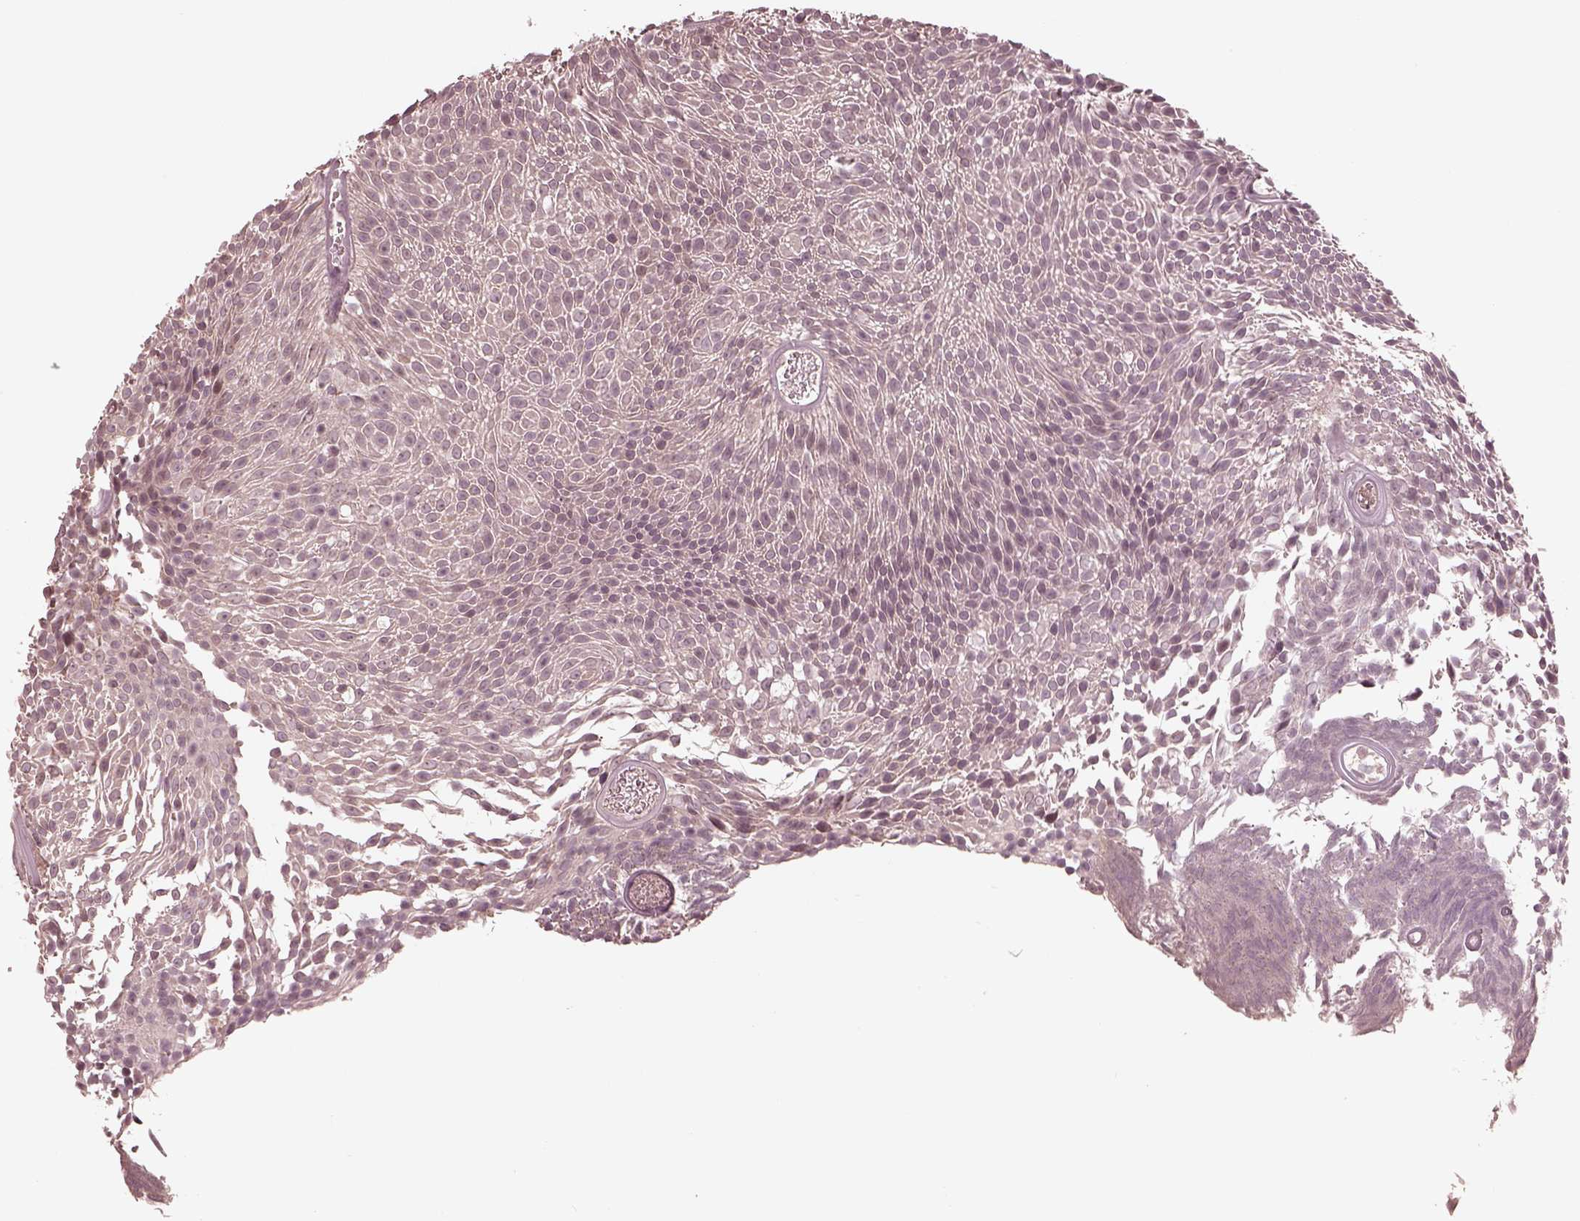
{"staining": {"intensity": "negative", "quantity": "none", "location": "none"}, "tissue": "urothelial cancer", "cell_type": "Tumor cells", "image_type": "cancer", "snomed": [{"axis": "morphology", "description": "Urothelial carcinoma, Low grade"}, {"axis": "topography", "description": "Urinary bladder"}], "caption": "Immunohistochemistry (IHC) of human urothelial cancer reveals no staining in tumor cells.", "gene": "TF", "patient": {"sex": "male", "age": 77}}